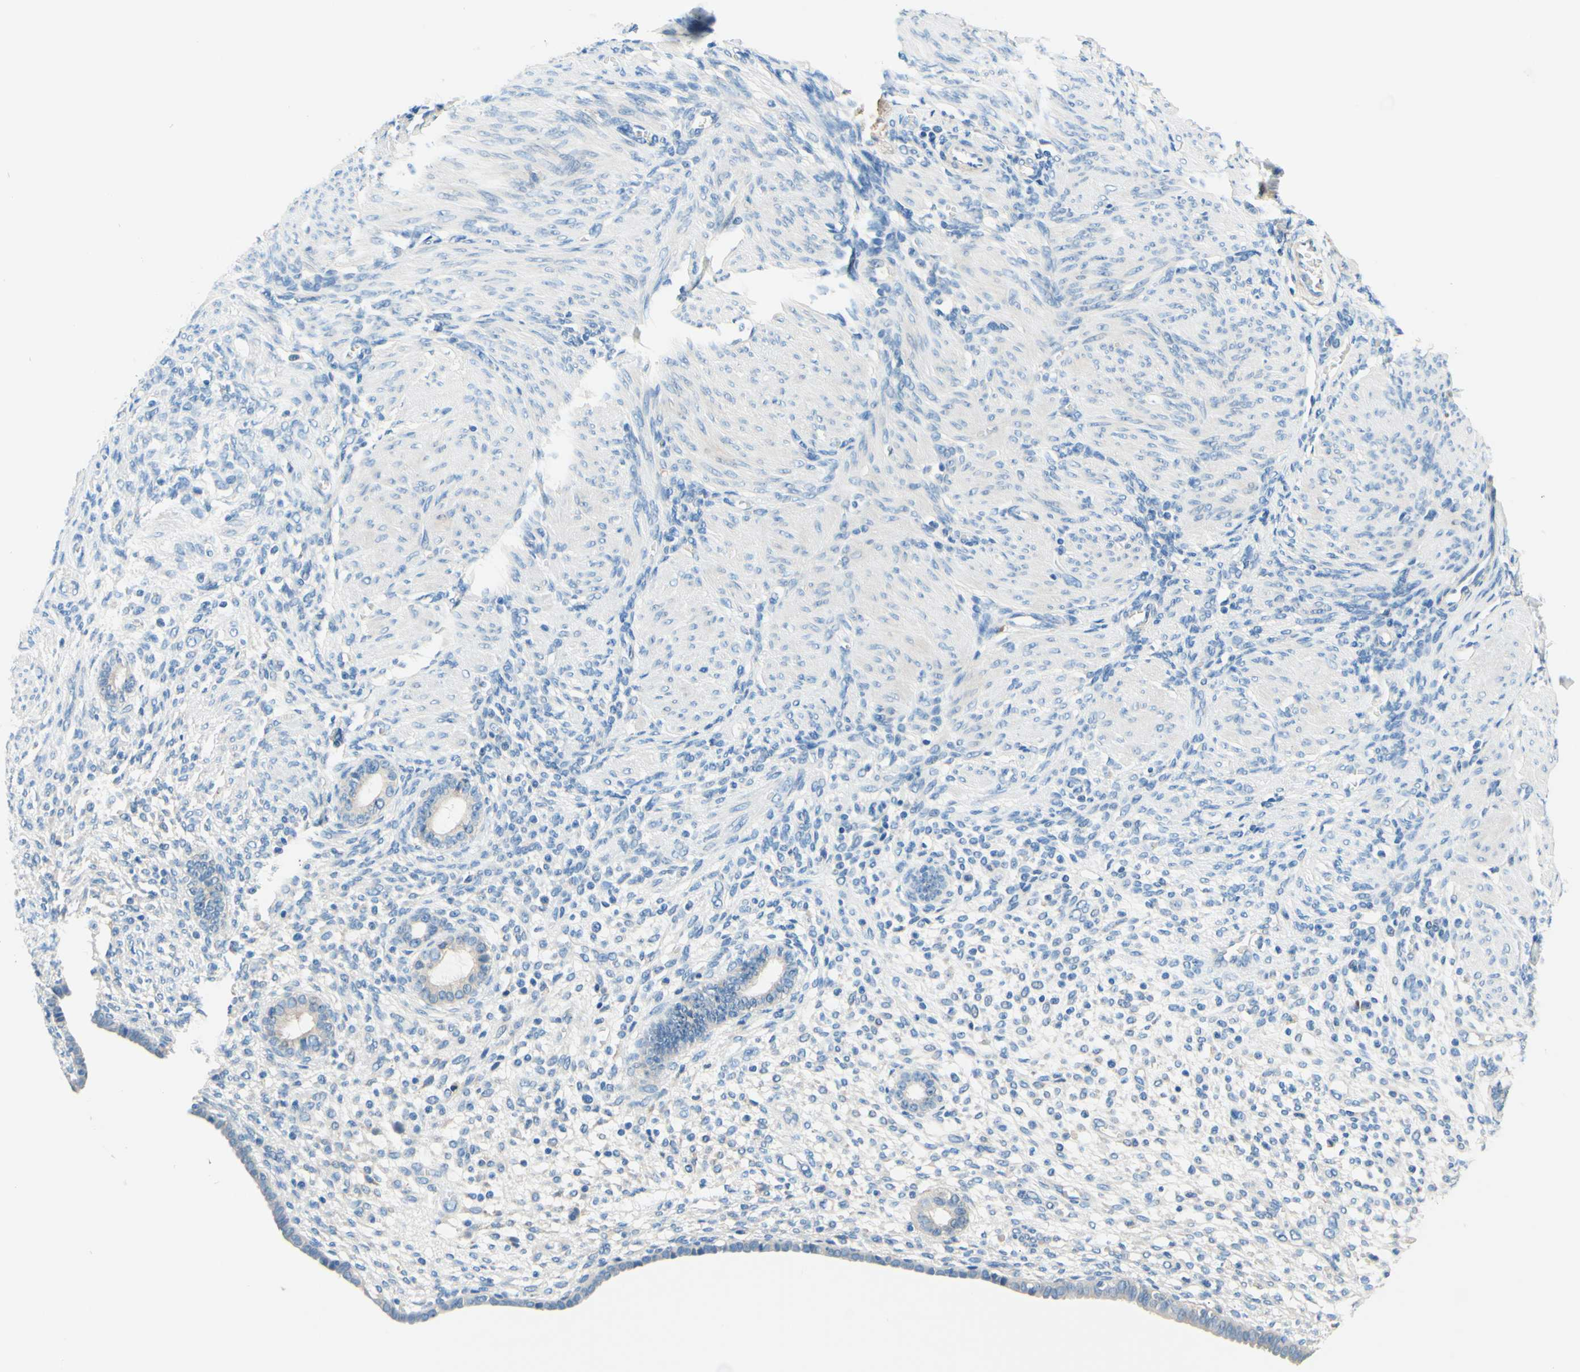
{"staining": {"intensity": "negative", "quantity": "none", "location": "none"}, "tissue": "endometrium", "cell_type": "Cells in endometrial stroma", "image_type": "normal", "snomed": [{"axis": "morphology", "description": "Normal tissue, NOS"}, {"axis": "topography", "description": "Endometrium"}], "caption": "Cells in endometrial stroma are negative for protein expression in normal human endometrium. (Stains: DAB (3,3'-diaminobenzidine) immunohistochemistry with hematoxylin counter stain, Microscopy: brightfield microscopy at high magnification).", "gene": "PASD1", "patient": {"sex": "female", "age": 72}}